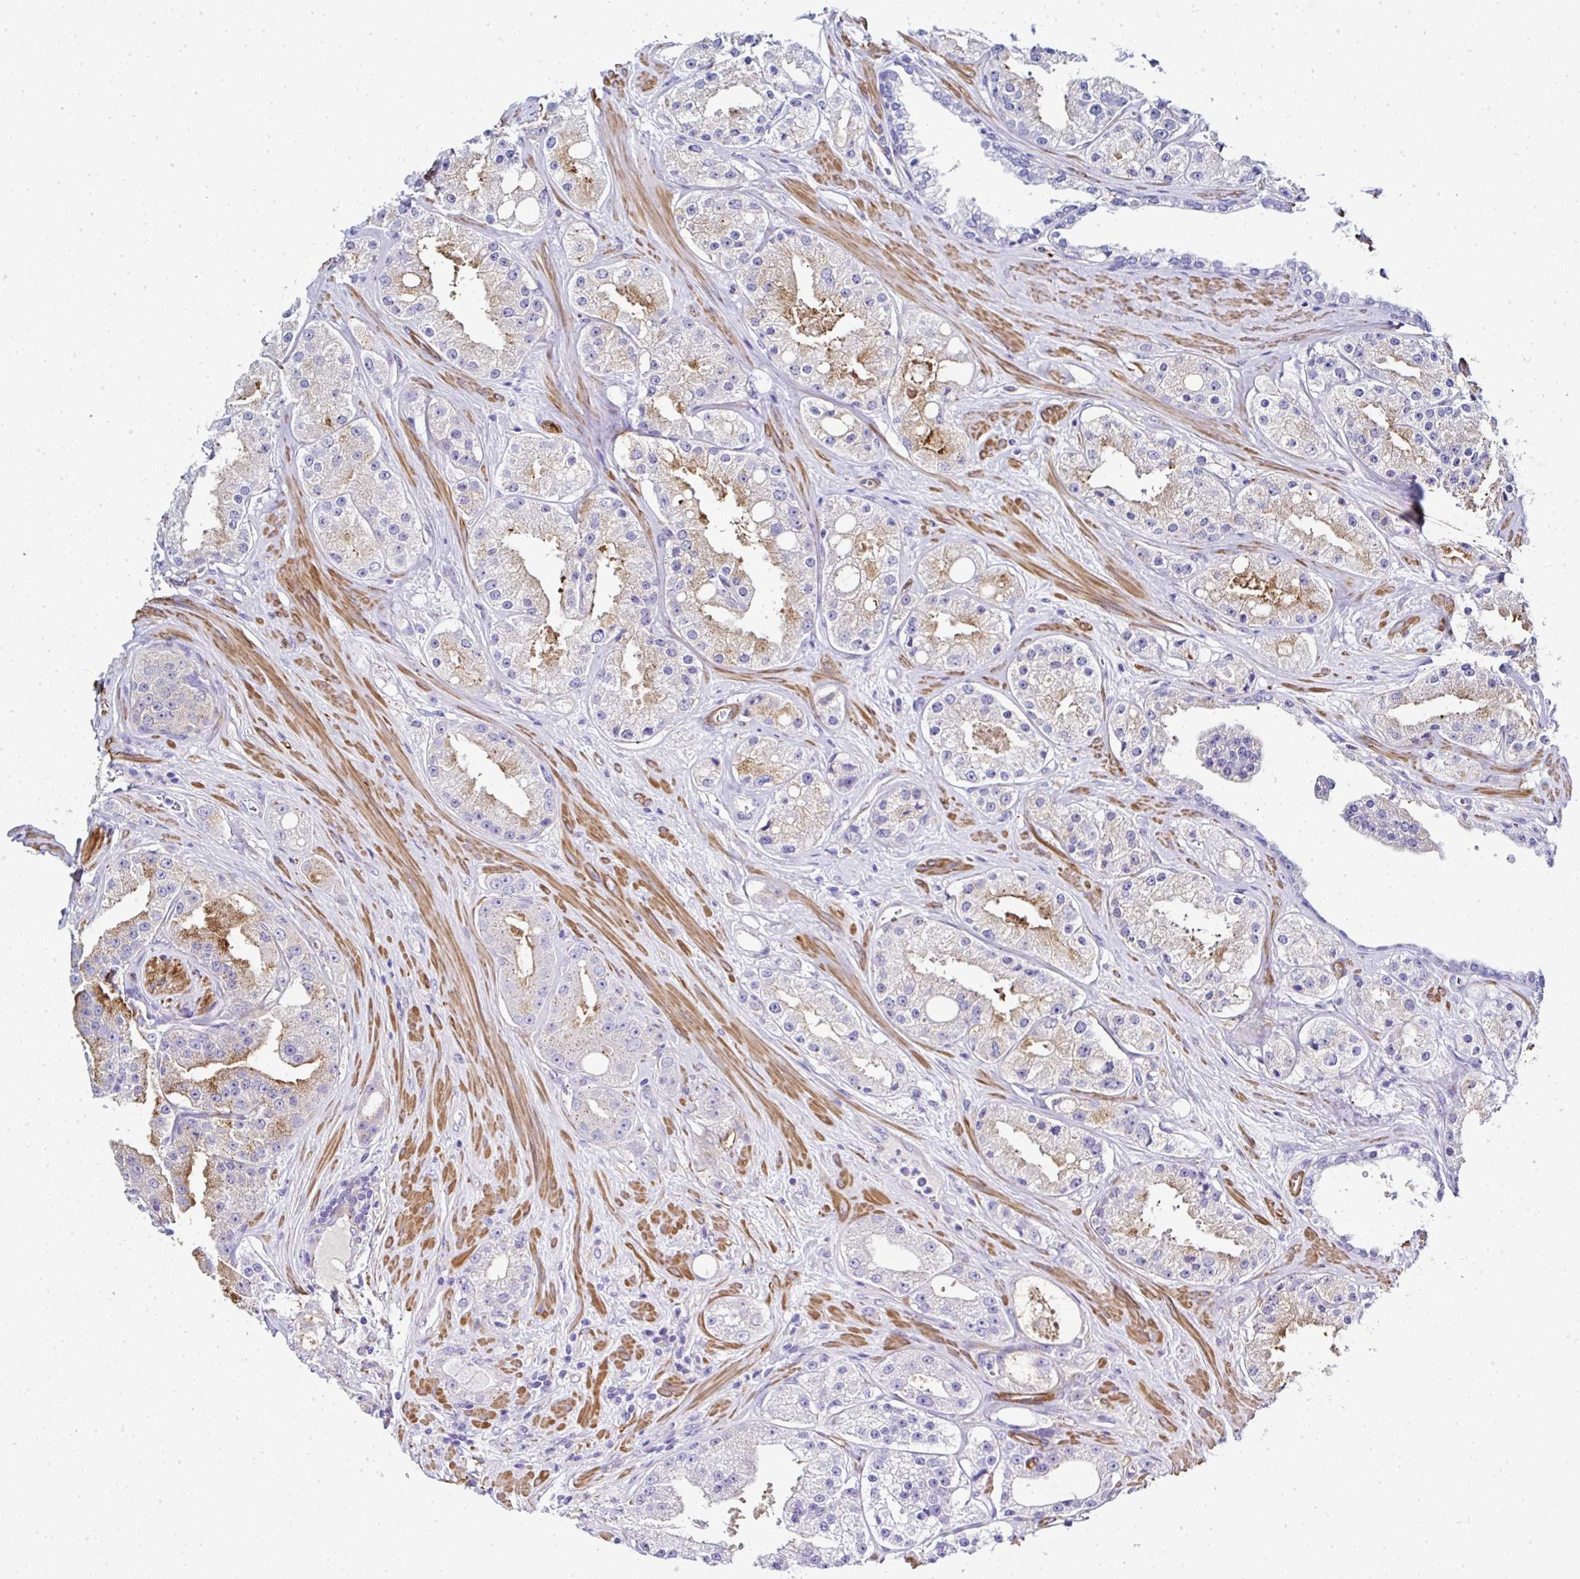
{"staining": {"intensity": "moderate", "quantity": "<25%", "location": "cytoplasmic/membranous"}, "tissue": "prostate cancer", "cell_type": "Tumor cells", "image_type": "cancer", "snomed": [{"axis": "morphology", "description": "Adenocarcinoma, High grade"}, {"axis": "topography", "description": "Prostate"}], "caption": "Moderate cytoplasmic/membranous positivity for a protein is seen in about <25% of tumor cells of prostate cancer using IHC.", "gene": "PPFIA4", "patient": {"sex": "male", "age": 66}}